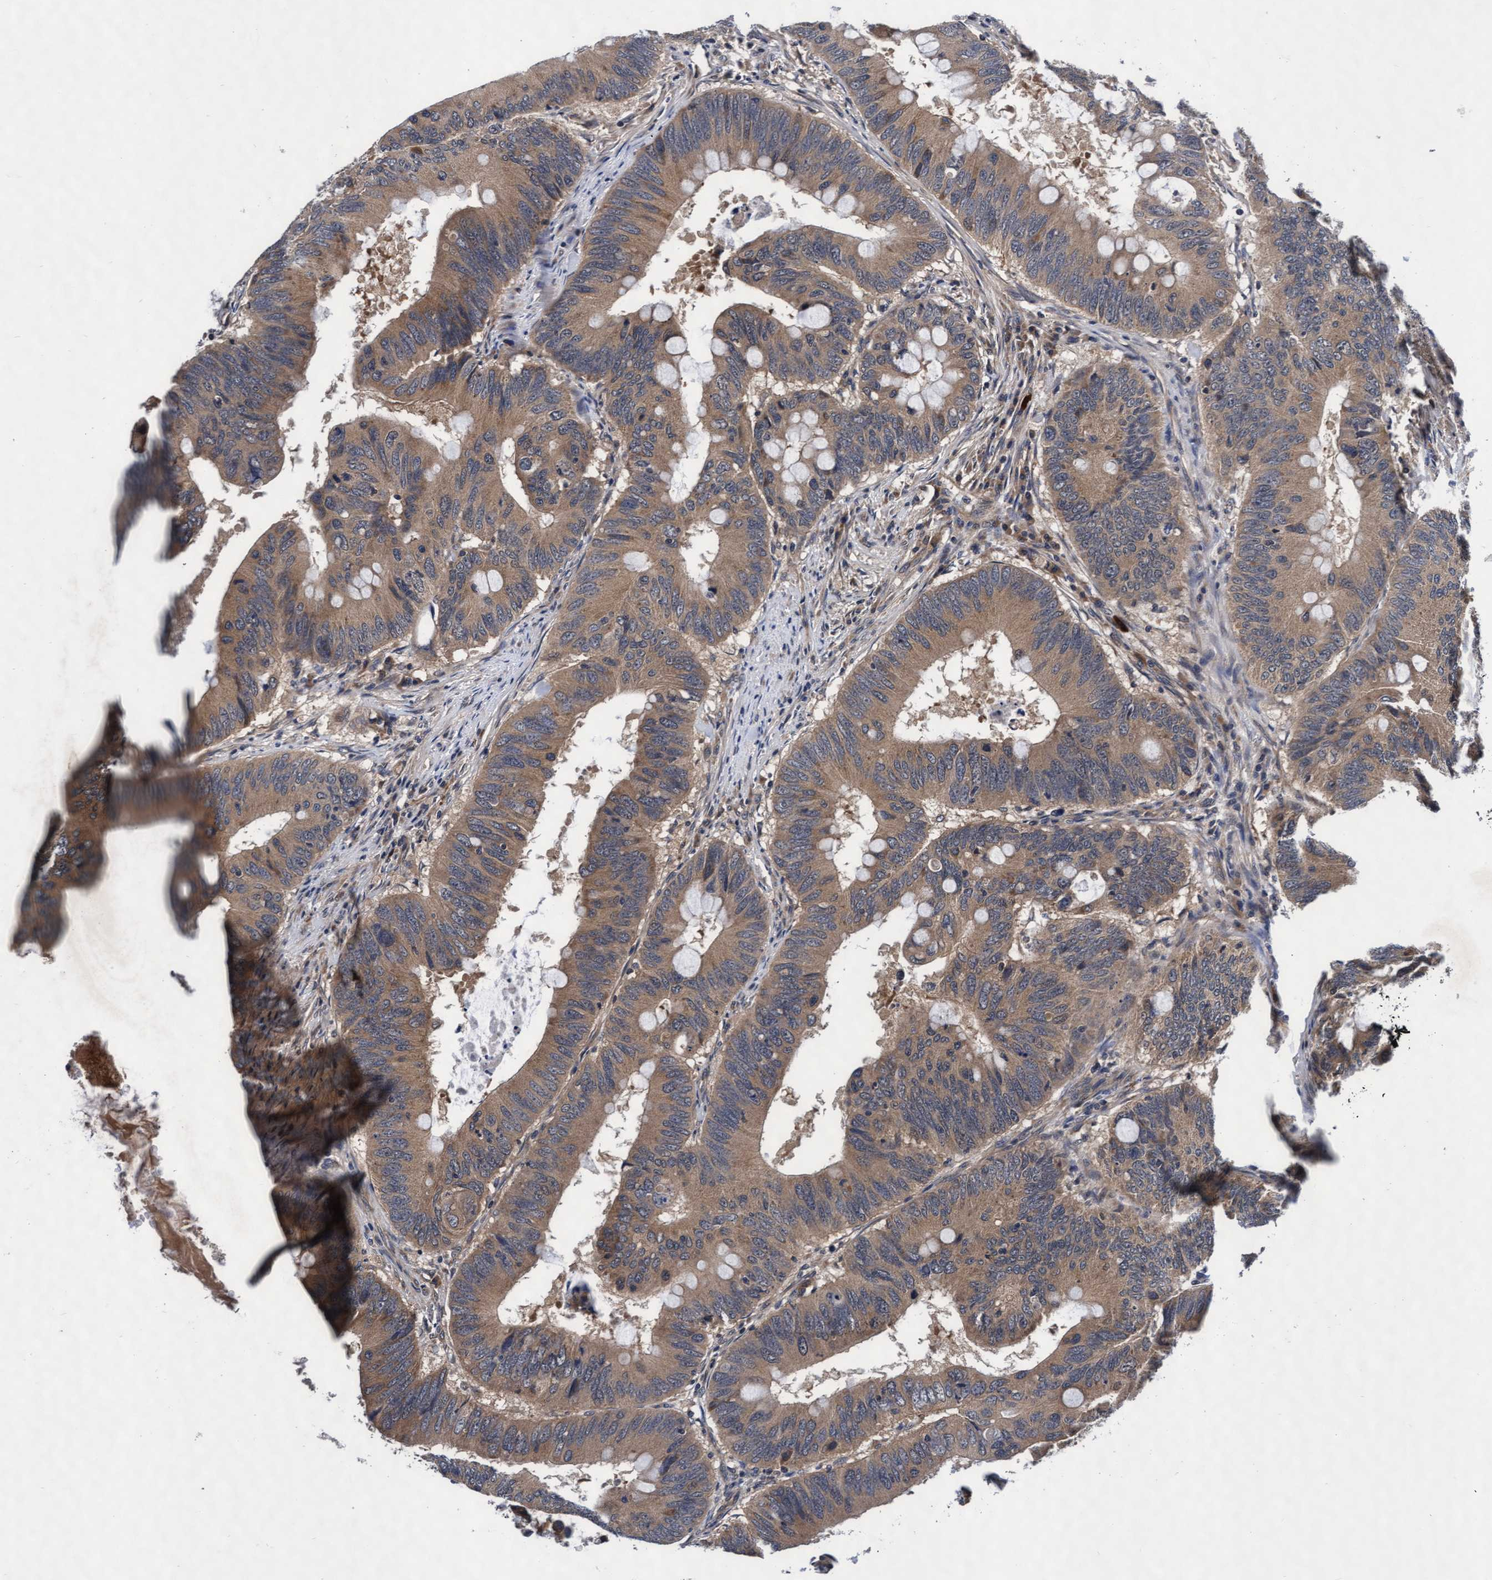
{"staining": {"intensity": "moderate", "quantity": ">75%", "location": "cytoplasmic/membranous"}, "tissue": "colorectal cancer", "cell_type": "Tumor cells", "image_type": "cancer", "snomed": [{"axis": "morphology", "description": "Adenocarcinoma, NOS"}, {"axis": "topography", "description": "Colon"}], "caption": "Tumor cells display moderate cytoplasmic/membranous expression in about >75% of cells in colorectal cancer.", "gene": "EFCAB13", "patient": {"sex": "male", "age": 71}}